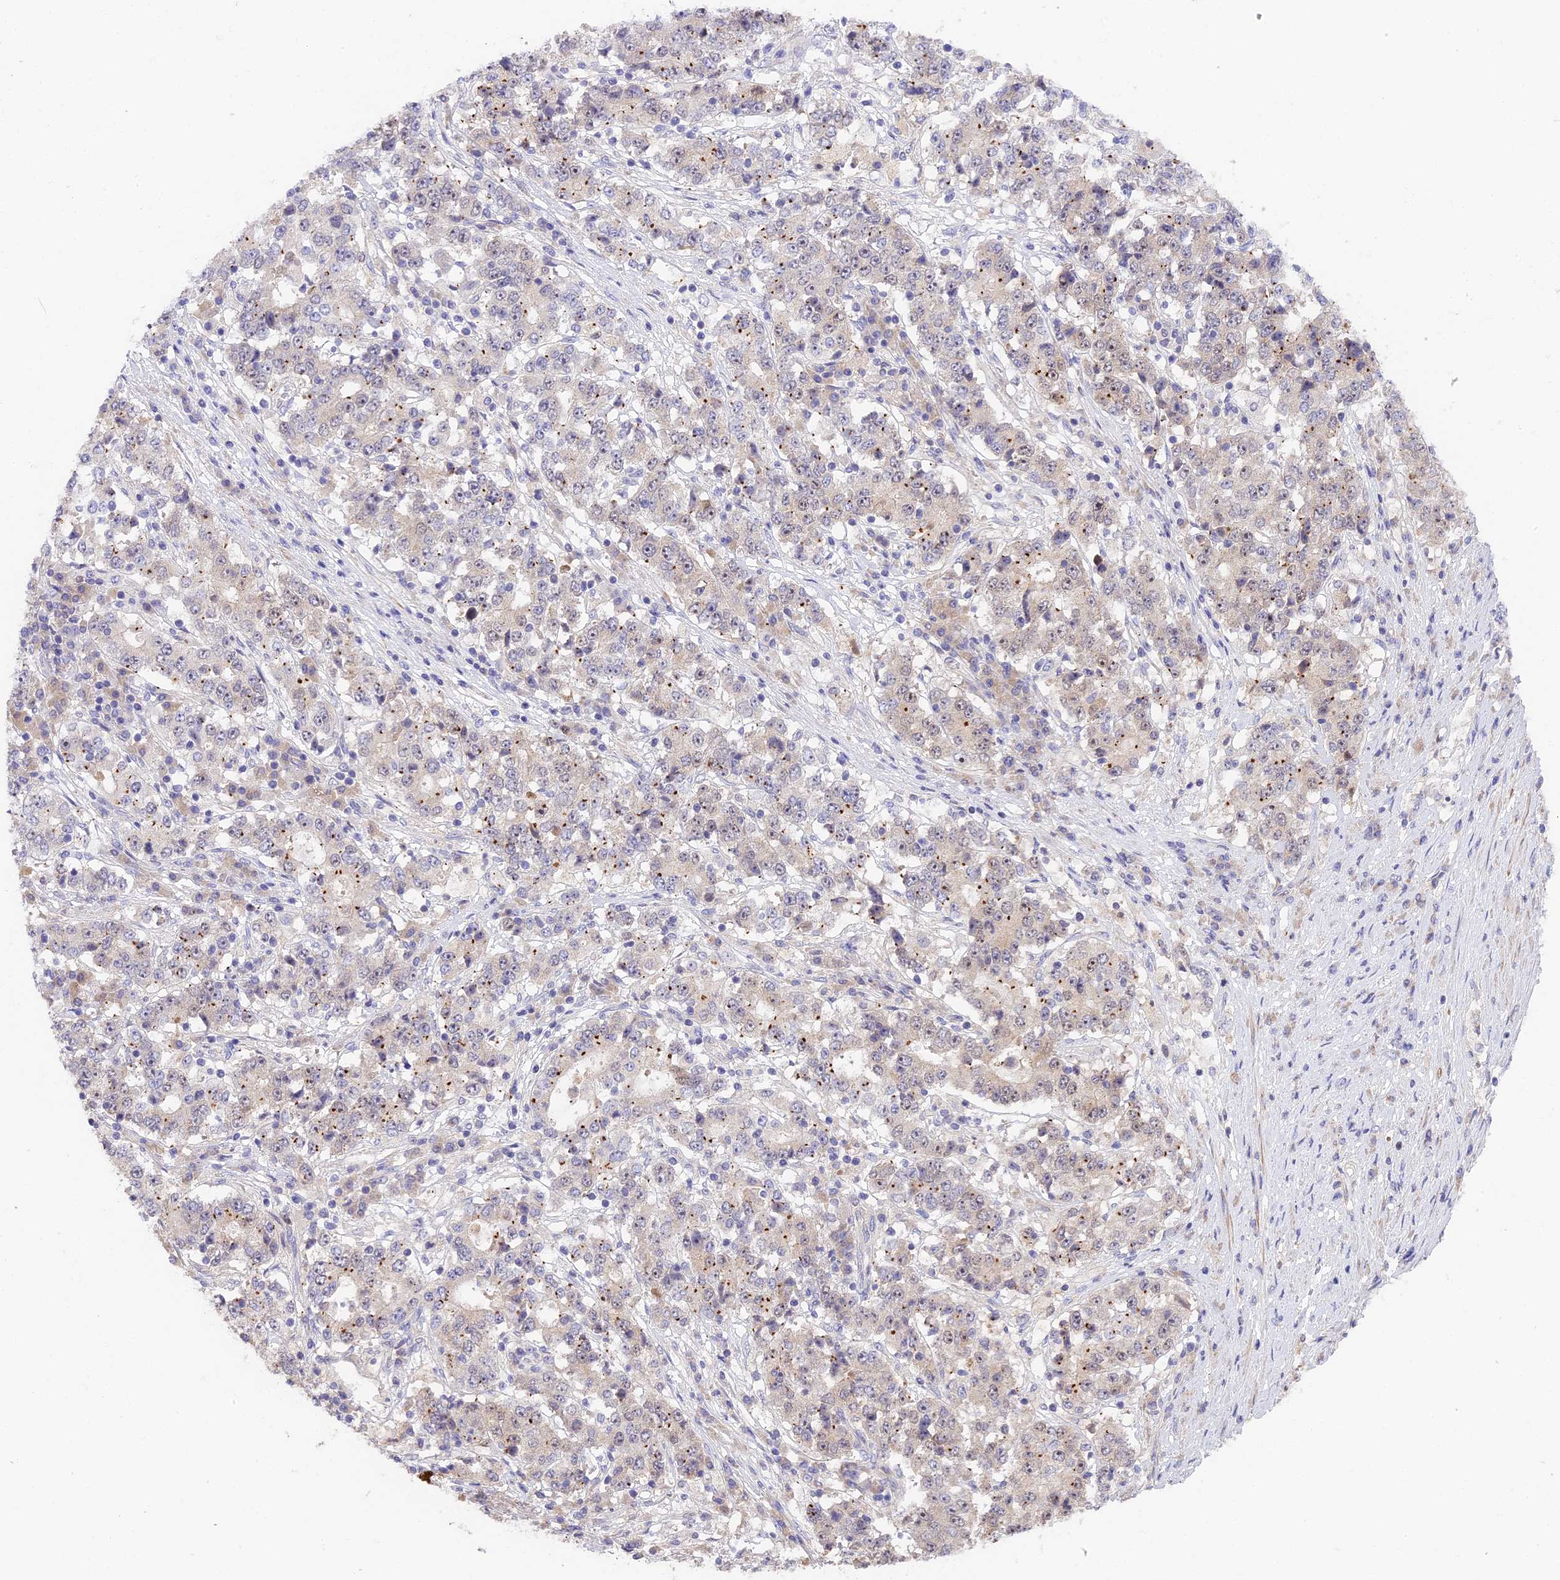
{"staining": {"intensity": "moderate", "quantity": "25%-75%", "location": "nuclear"}, "tissue": "stomach cancer", "cell_type": "Tumor cells", "image_type": "cancer", "snomed": [{"axis": "morphology", "description": "Adenocarcinoma, NOS"}, {"axis": "topography", "description": "Stomach"}], "caption": "A medium amount of moderate nuclear staining is appreciated in about 25%-75% of tumor cells in stomach cancer tissue. Nuclei are stained in blue.", "gene": "RAD51", "patient": {"sex": "male", "age": 59}}